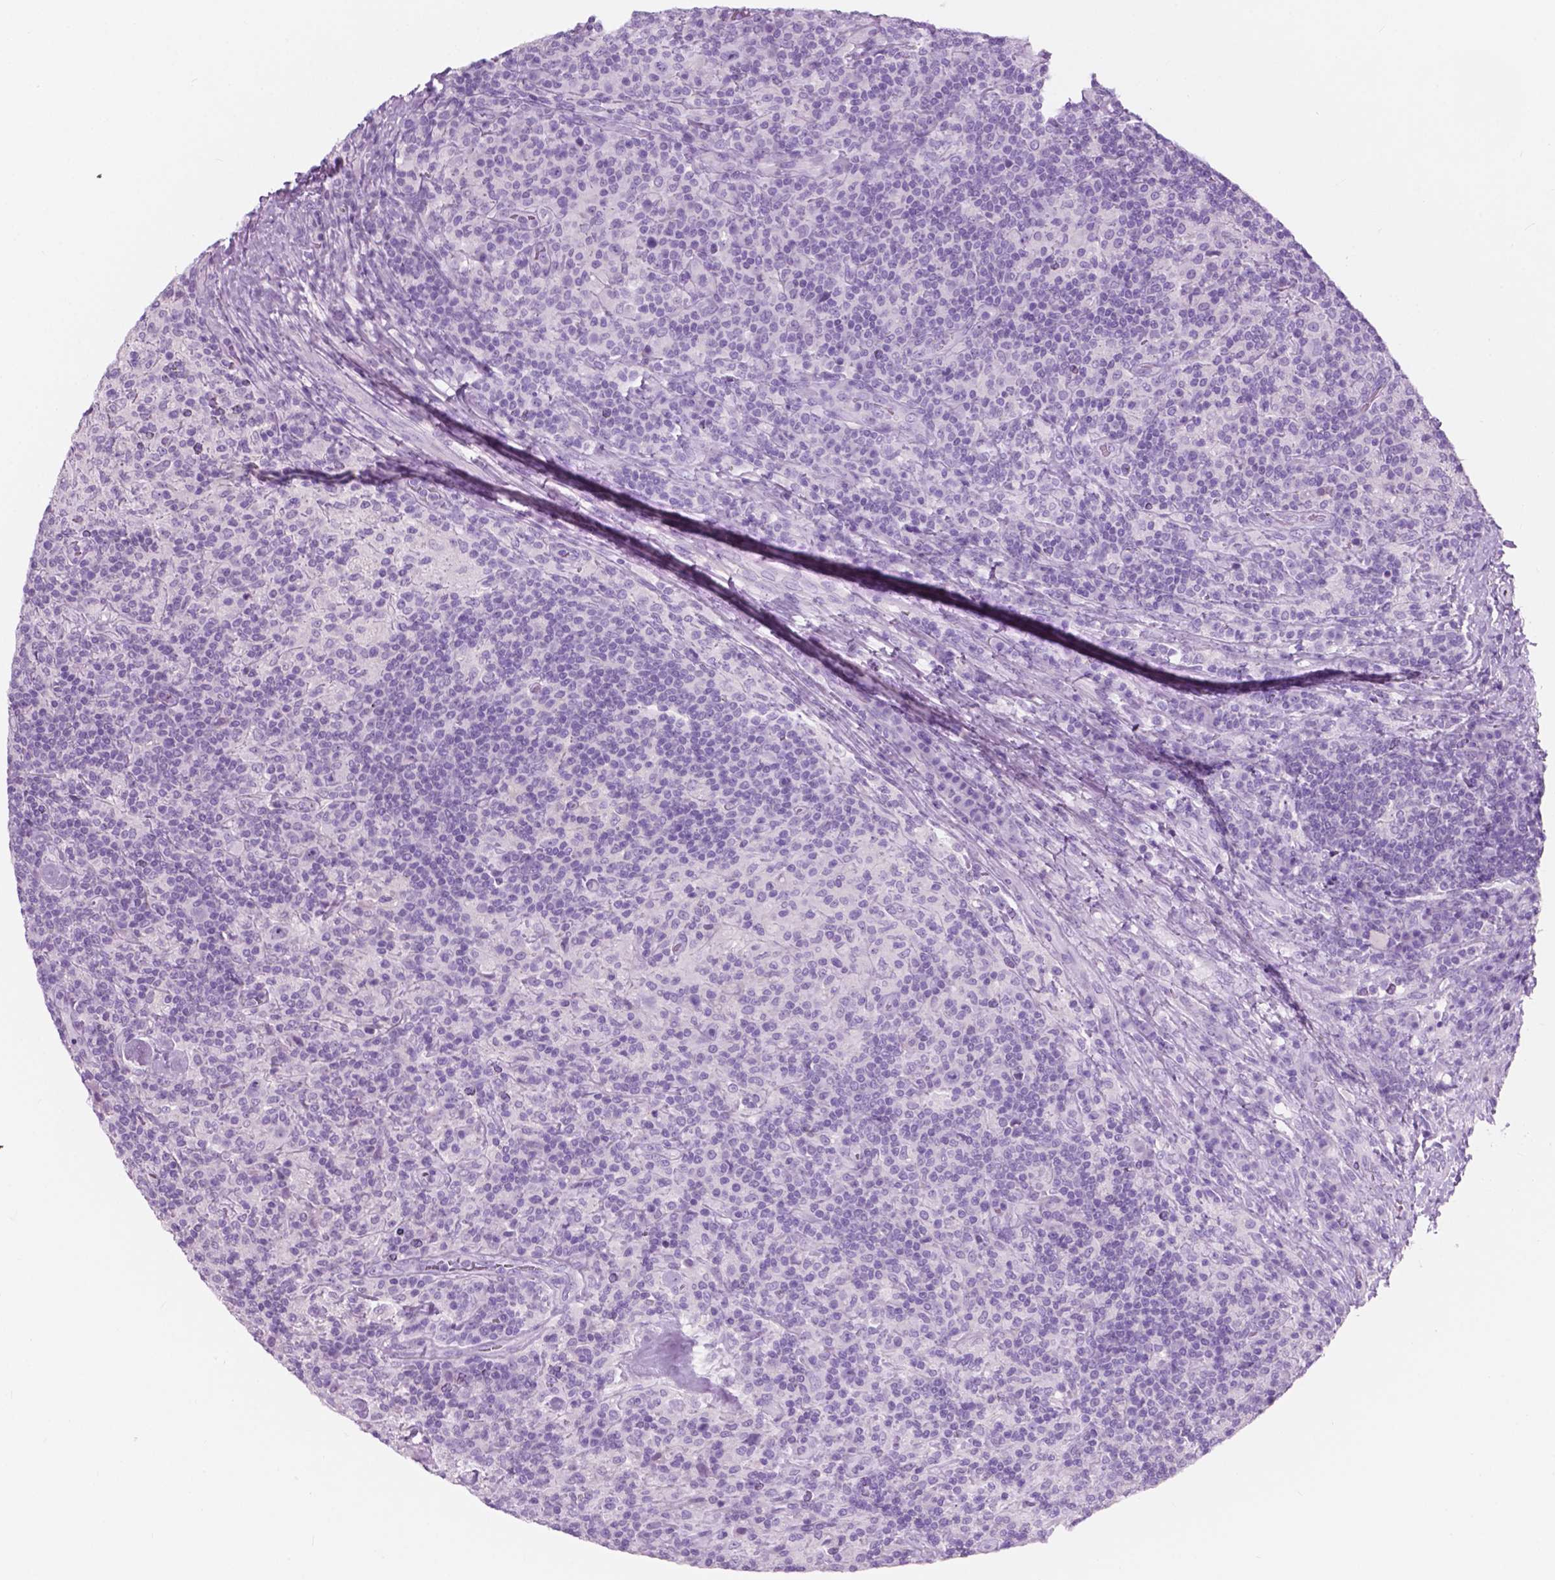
{"staining": {"intensity": "negative", "quantity": "none", "location": "none"}, "tissue": "lymphoma", "cell_type": "Tumor cells", "image_type": "cancer", "snomed": [{"axis": "morphology", "description": "Hodgkin's disease, NOS"}, {"axis": "topography", "description": "Lymph node"}], "caption": "Tumor cells are negative for protein expression in human lymphoma.", "gene": "CUZD1", "patient": {"sex": "male", "age": 70}}